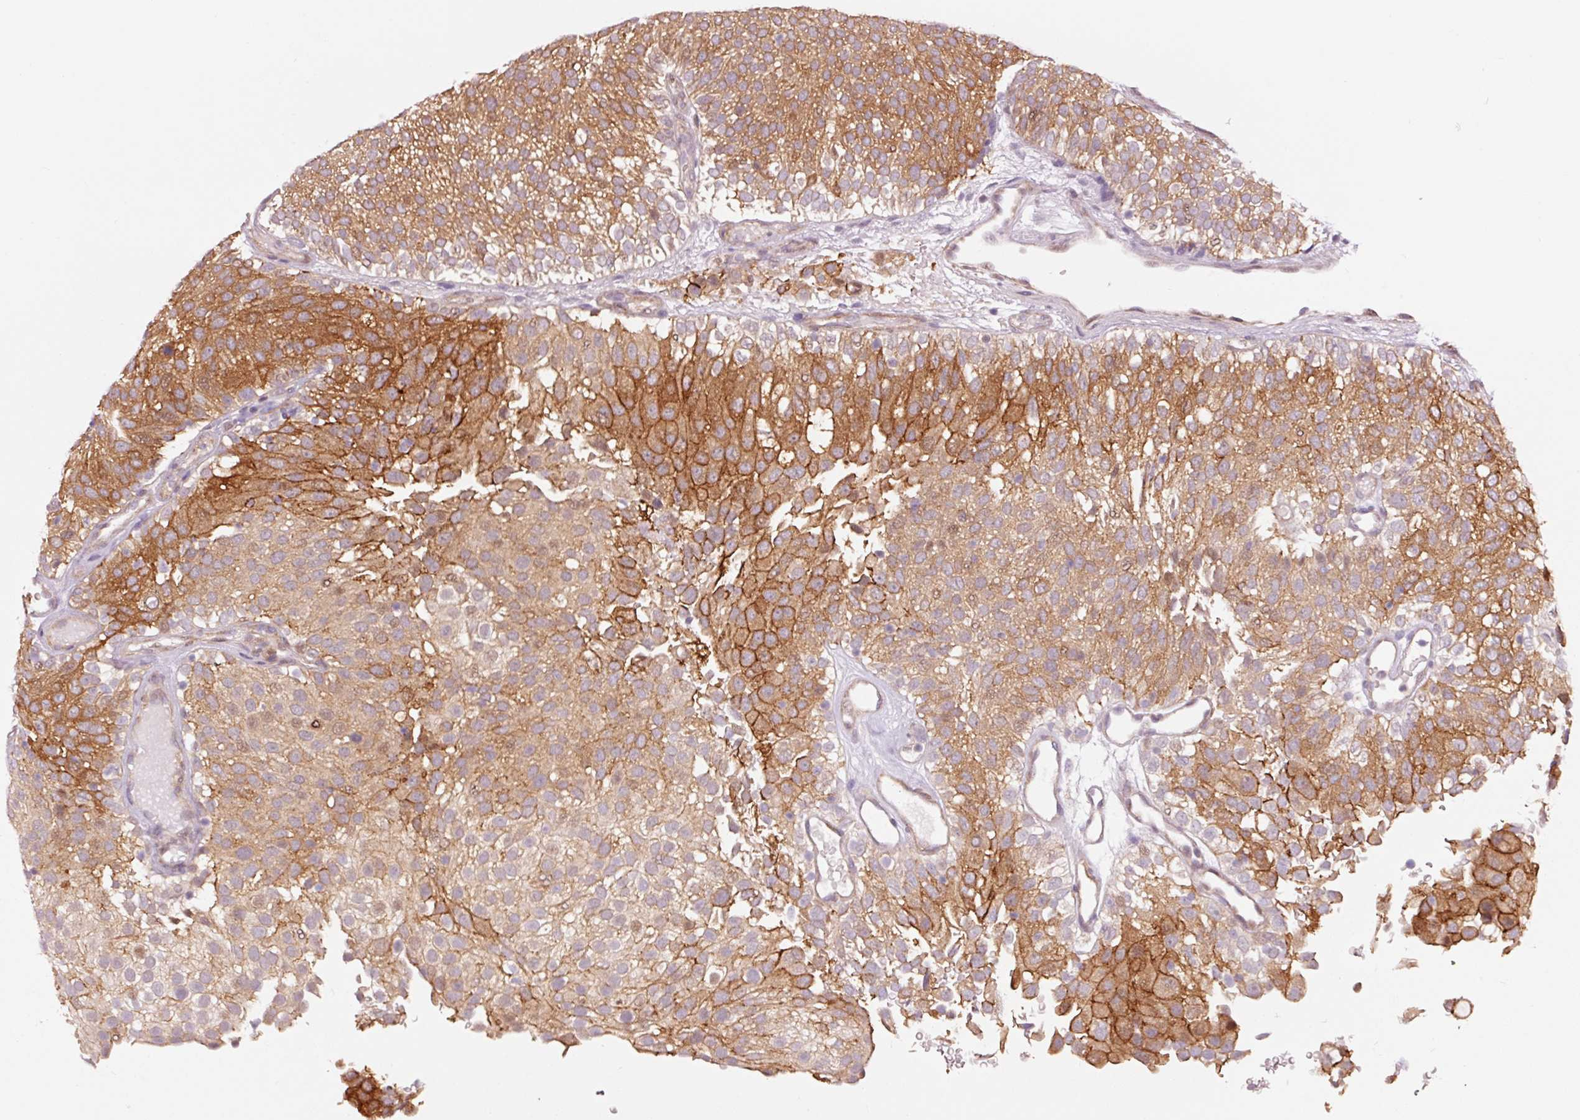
{"staining": {"intensity": "moderate", "quantity": ">75%", "location": "cytoplasmic/membranous"}, "tissue": "urothelial cancer", "cell_type": "Tumor cells", "image_type": "cancer", "snomed": [{"axis": "morphology", "description": "Urothelial carcinoma, Low grade"}, {"axis": "topography", "description": "Urinary bladder"}], "caption": "Approximately >75% of tumor cells in low-grade urothelial carcinoma display moderate cytoplasmic/membranous protein positivity as visualized by brown immunohistochemical staining.", "gene": "DAPP1", "patient": {"sex": "male", "age": 78}}